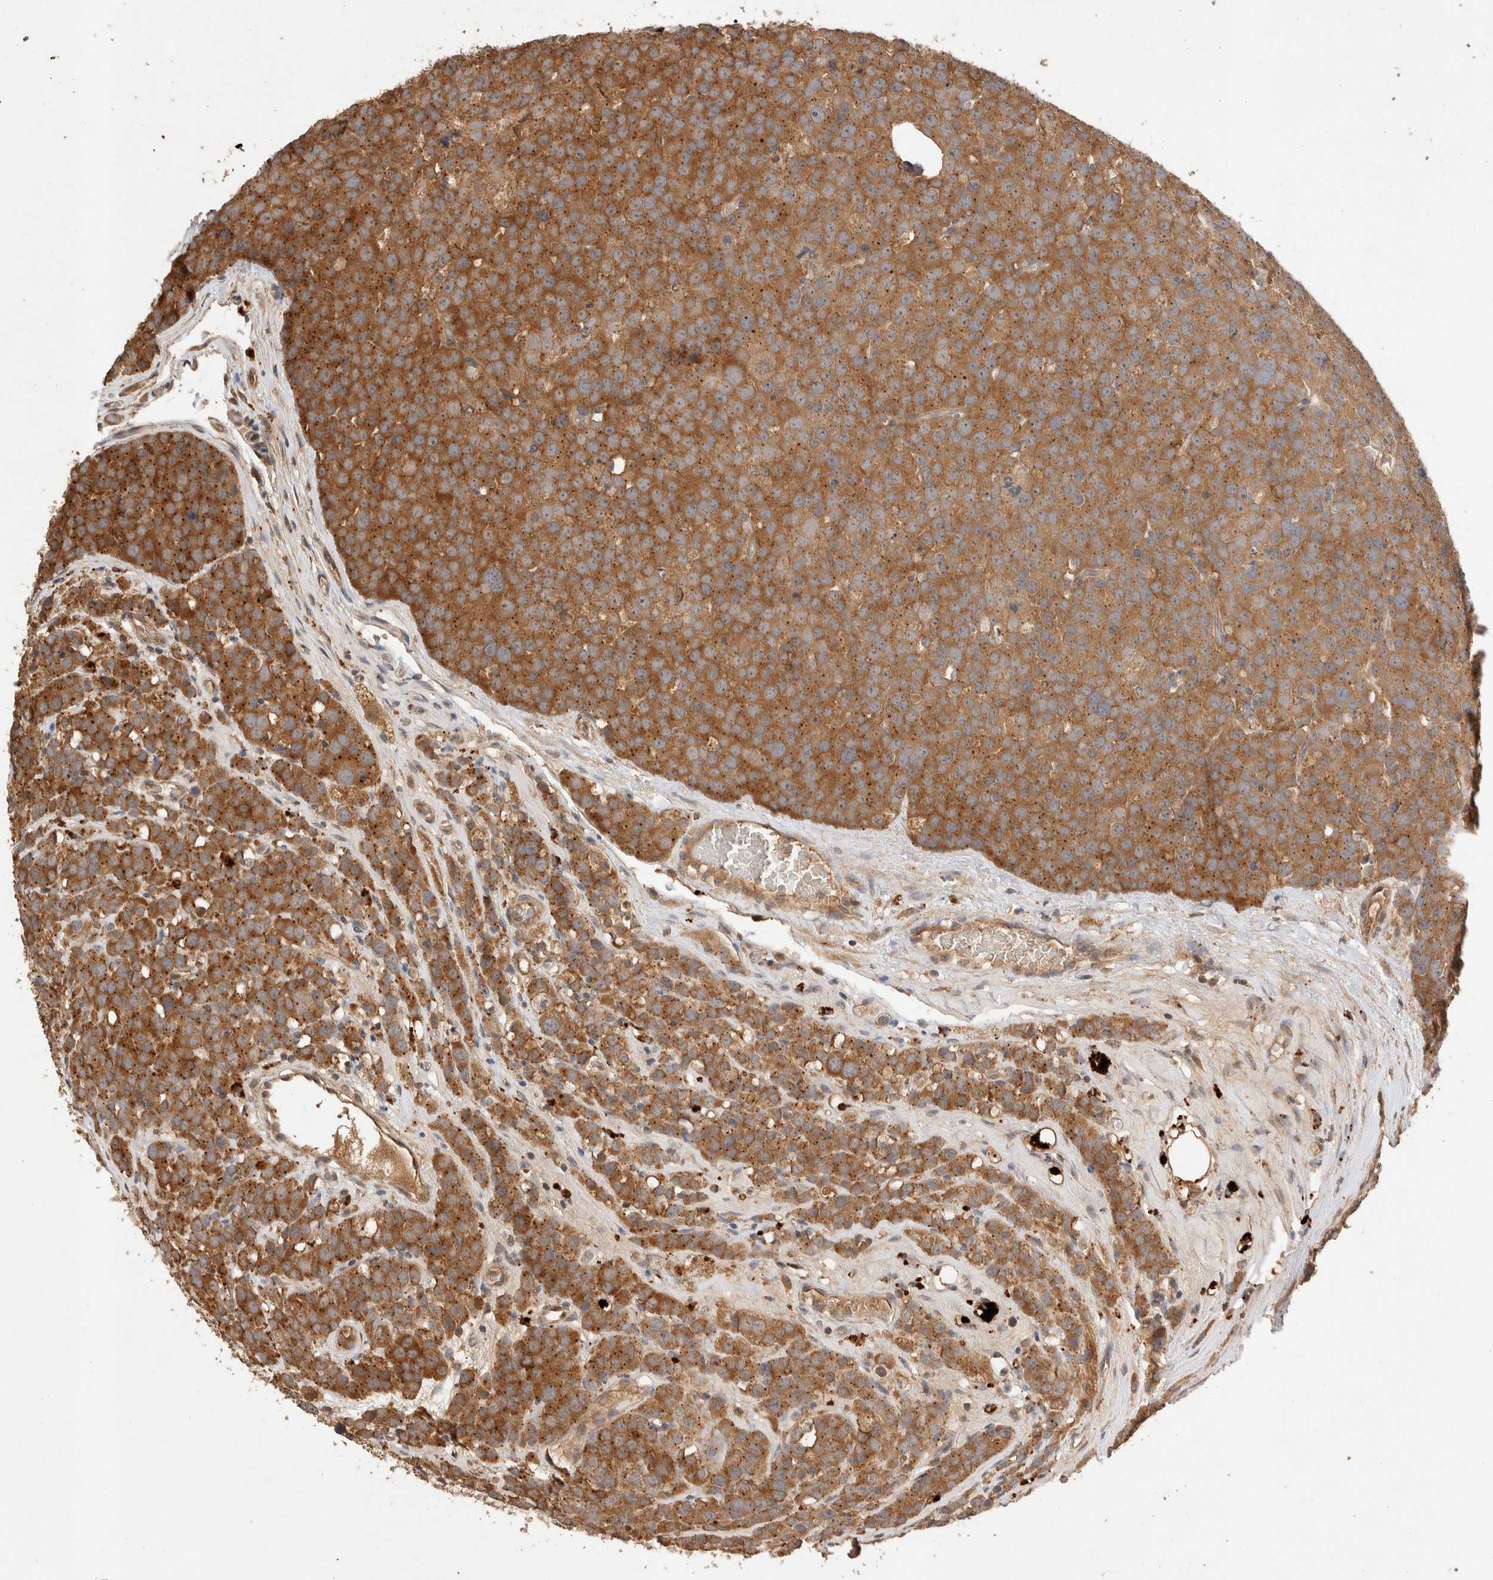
{"staining": {"intensity": "moderate", "quantity": ">75%", "location": "cytoplasmic/membranous"}, "tissue": "testis cancer", "cell_type": "Tumor cells", "image_type": "cancer", "snomed": [{"axis": "morphology", "description": "Seminoma, NOS"}, {"axis": "topography", "description": "Testis"}], "caption": "Immunohistochemistry (IHC) photomicrograph of testis cancer (seminoma) stained for a protein (brown), which shows medium levels of moderate cytoplasmic/membranous positivity in approximately >75% of tumor cells.", "gene": "NSMAF", "patient": {"sex": "male", "age": 71}}